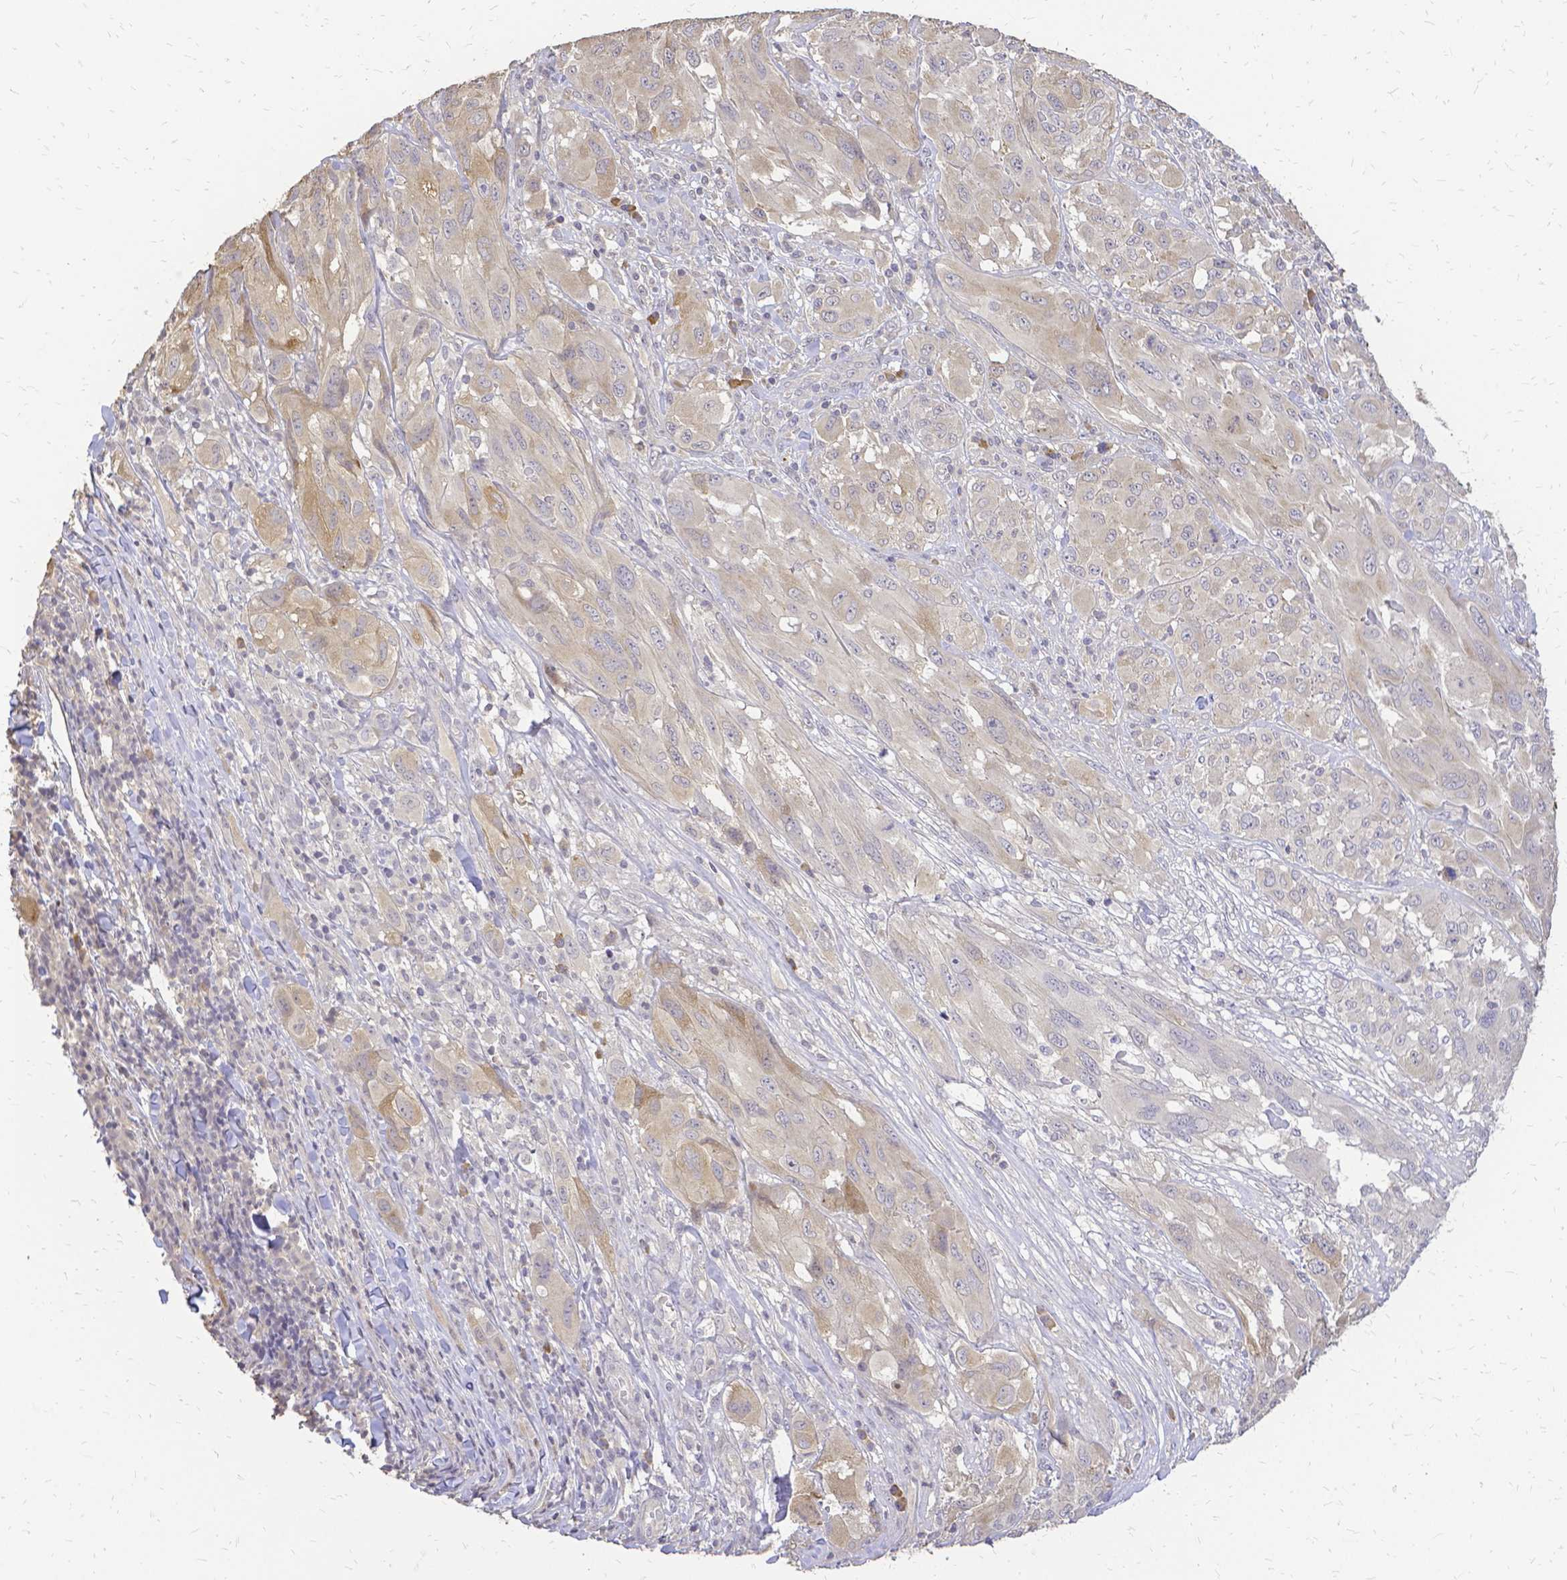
{"staining": {"intensity": "weak", "quantity": "<25%", "location": "cytoplasmic/membranous"}, "tissue": "melanoma", "cell_type": "Tumor cells", "image_type": "cancer", "snomed": [{"axis": "morphology", "description": "Malignant melanoma, NOS"}, {"axis": "topography", "description": "Skin"}], "caption": "The IHC image has no significant staining in tumor cells of melanoma tissue.", "gene": "CIB1", "patient": {"sex": "female", "age": 91}}